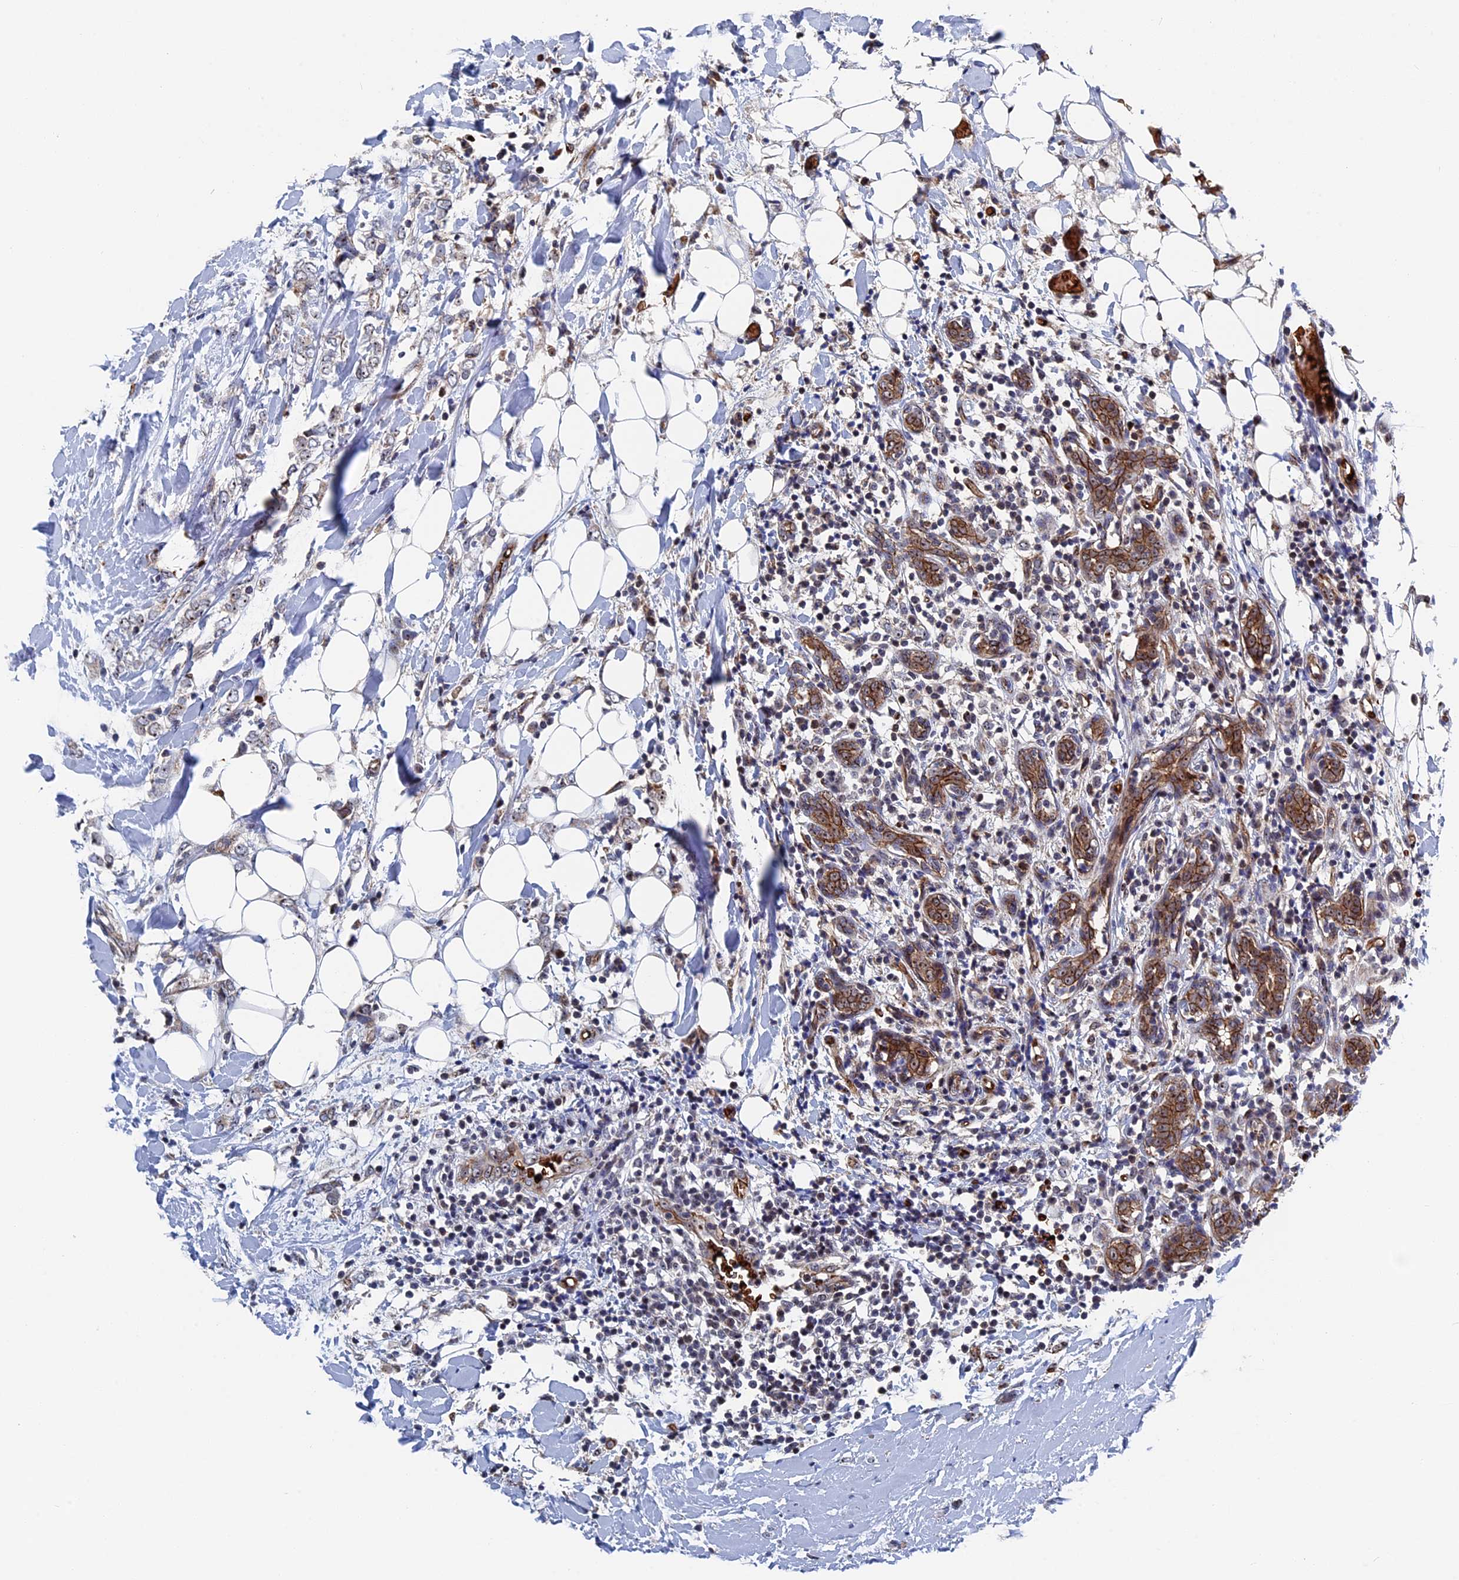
{"staining": {"intensity": "weak", "quantity": "25%-75%", "location": "nuclear"}, "tissue": "breast cancer", "cell_type": "Tumor cells", "image_type": "cancer", "snomed": [{"axis": "morphology", "description": "Normal tissue, NOS"}, {"axis": "morphology", "description": "Lobular carcinoma"}, {"axis": "topography", "description": "Breast"}], "caption": "Breast cancer (lobular carcinoma) stained with immunohistochemistry (IHC) reveals weak nuclear expression in approximately 25%-75% of tumor cells.", "gene": "EXOSC9", "patient": {"sex": "female", "age": 47}}